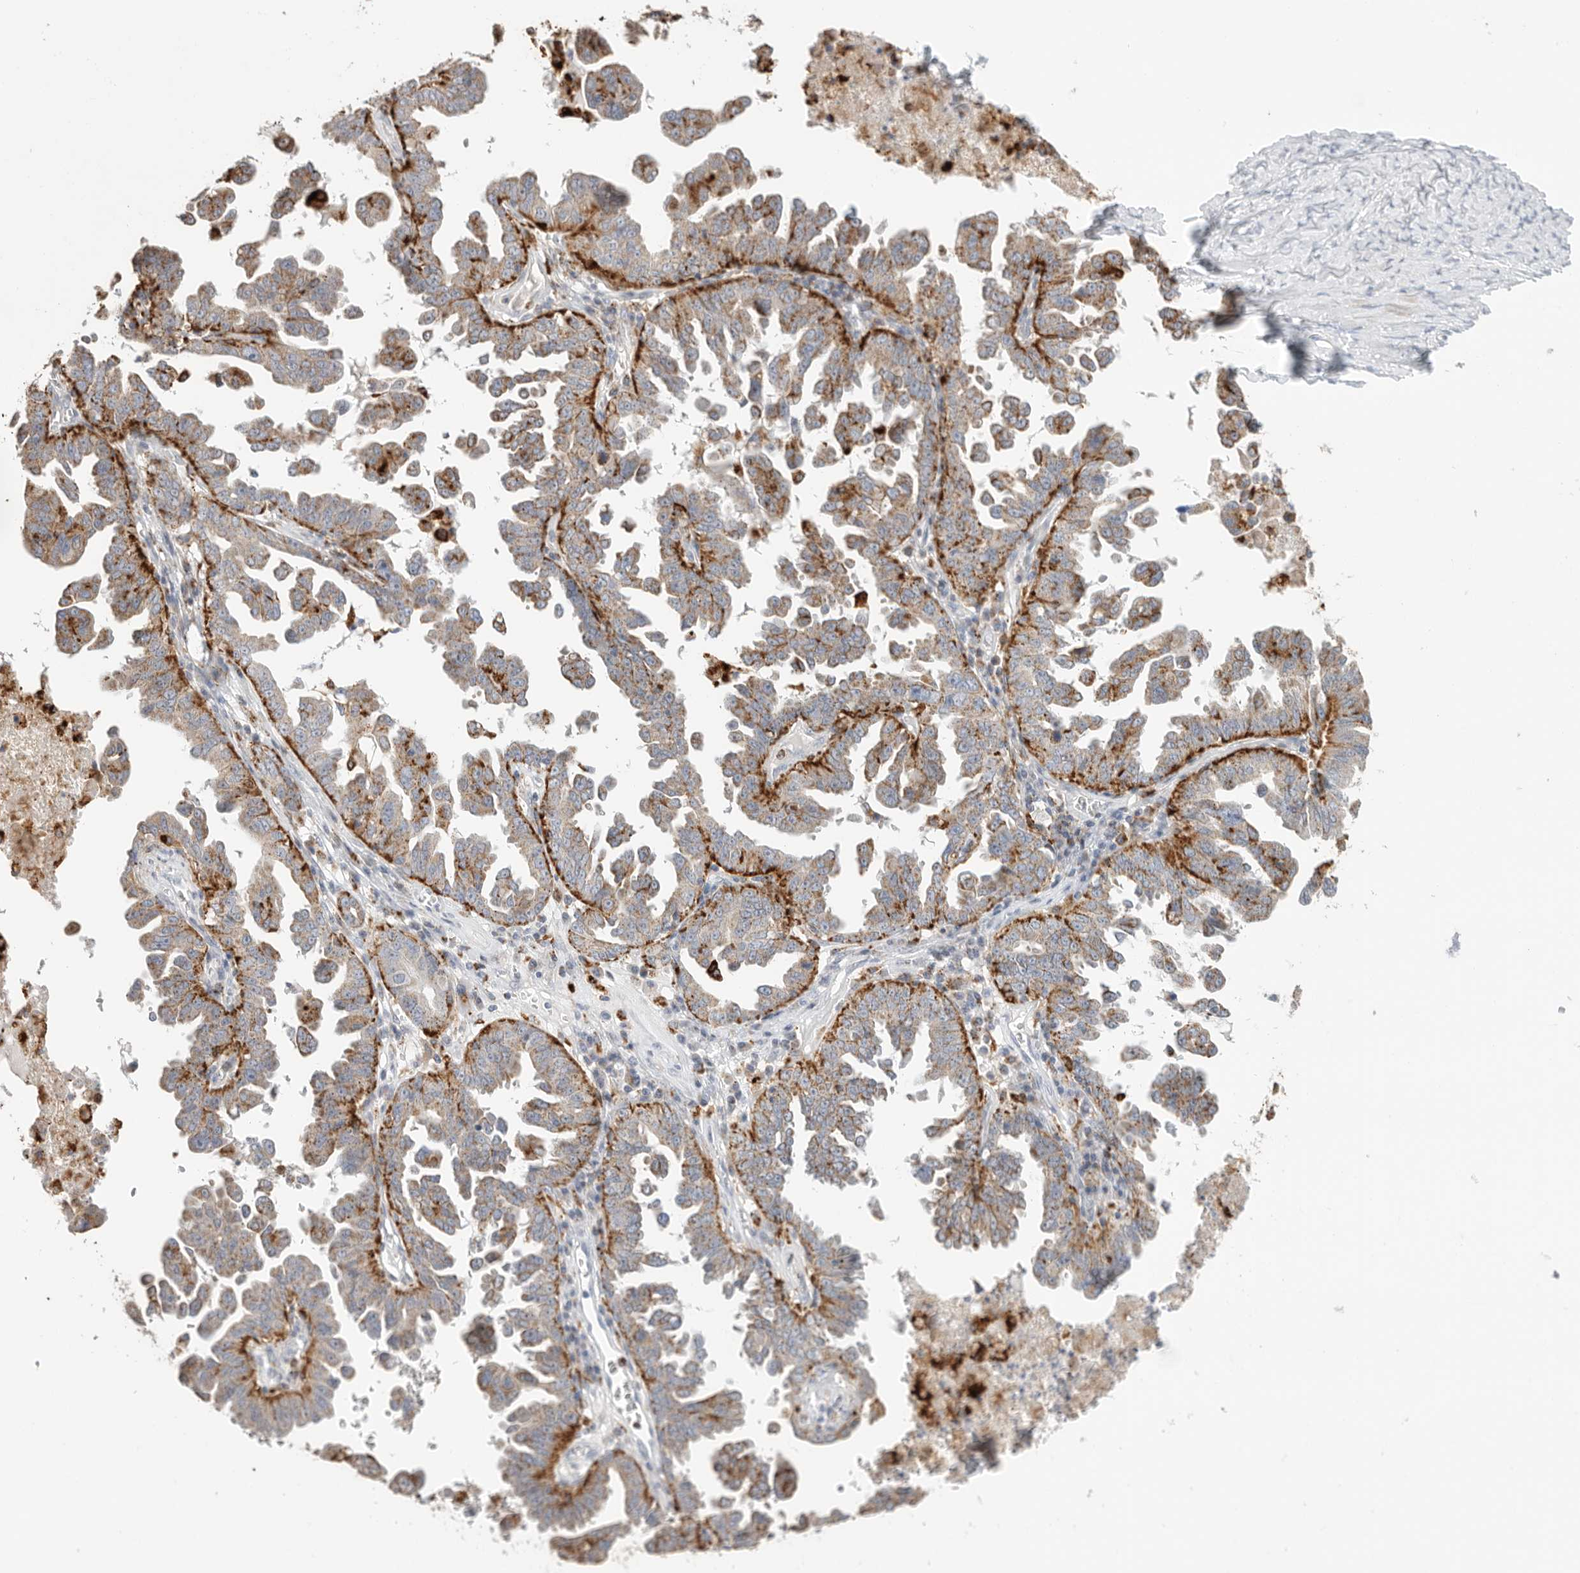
{"staining": {"intensity": "strong", "quantity": "25%-75%", "location": "cytoplasmic/membranous"}, "tissue": "ovarian cancer", "cell_type": "Tumor cells", "image_type": "cancer", "snomed": [{"axis": "morphology", "description": "Carcinoma, endometroid"}, {"axis": "topography", "description": "Ovary"}], "caption": "Tumor cells demonstrate high levels of strong cytoplasmic/membranous staining in approximately 25%-75% of cells in endometroid carcinoma (ovarian).", "gene": "GGH", "patient": {"sex": "female", "age": 62}}